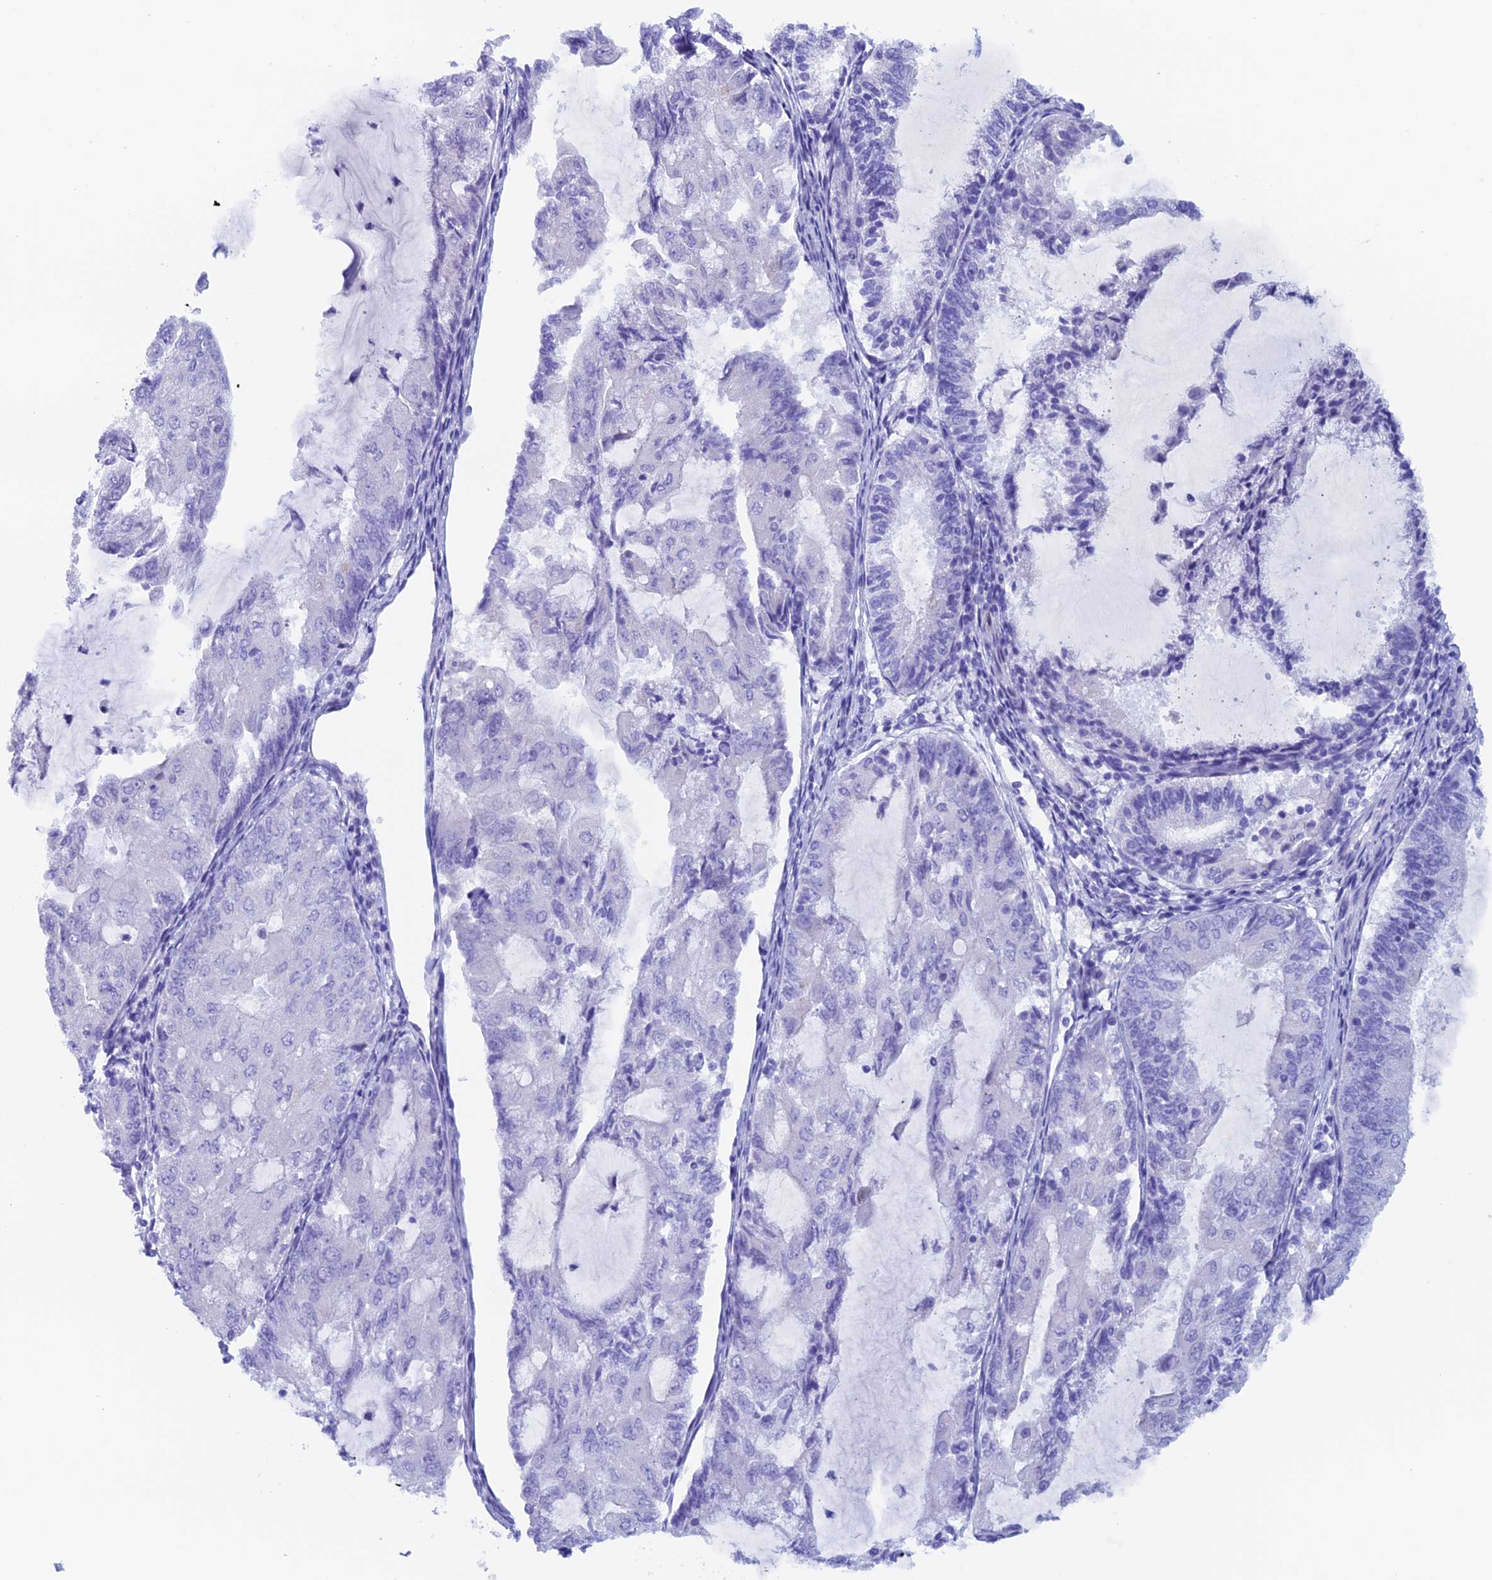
{"staining": {"intensity": "negative", "quantity": "none", "location": "none"}, "tissue": "endometrial cancer", "cell_type": "Tumor cells", "image_type": "cancer", "snomed": [{"axis": "morphology", "description": "Adenocarcinoma, NOS"}, {"axis": "topography", "description": "Endometrium"}], "caption": "Tumor cells are negative for brown protein staining in endometrial adenocarcinoma.", "gene": "PSMC3IP", "patient": {"sex": "female", "age": 81}}